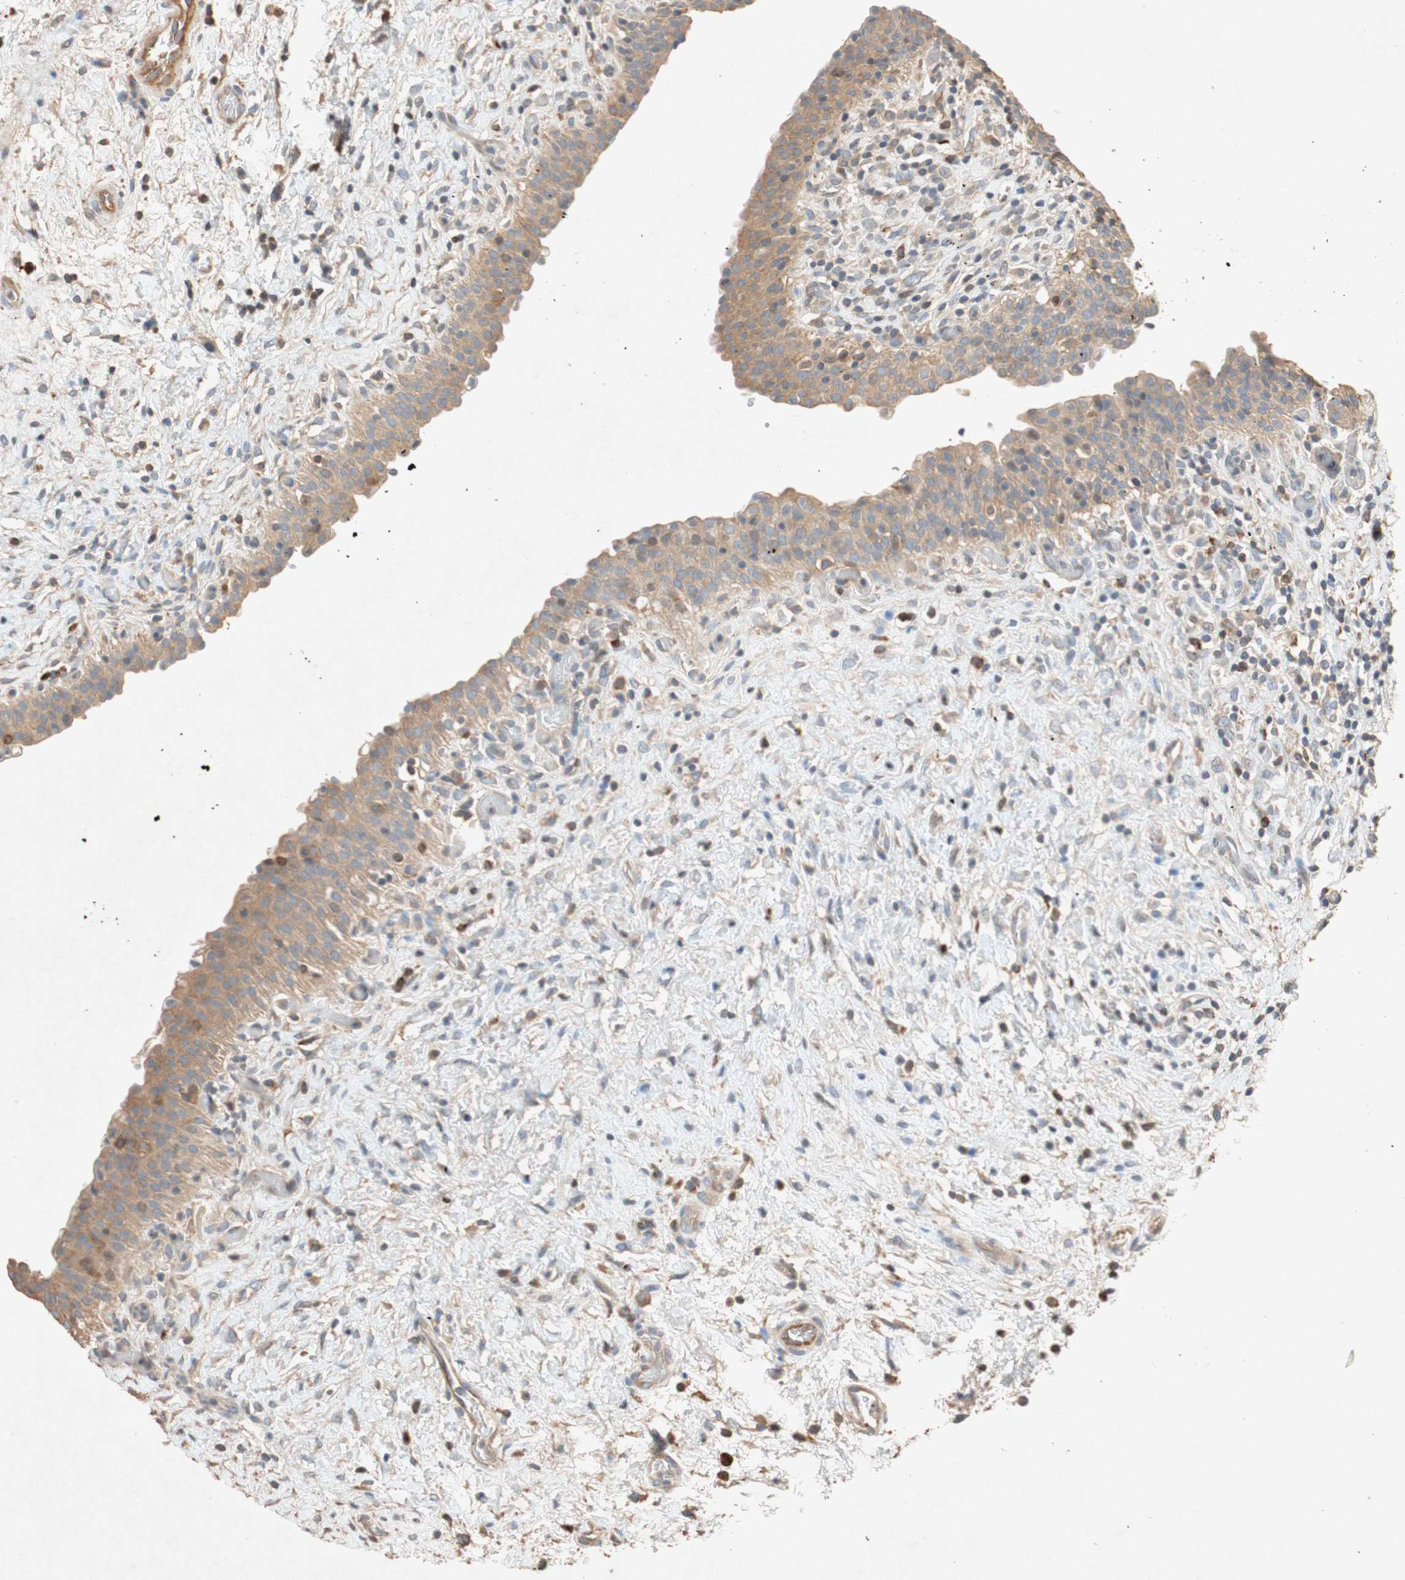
{"staining": {"intensity": "moderate", "quantity": ">75%", "location": "cytoplasmic/membranous"}, "tissue": "urinary bladder", "cell_type": "Urothelial cells", "image_type": "normal", "snomed": [{"axis": "morphology", "description": "Normal tissue, NOS"}, {"axis": "topography", "description": "Urinary bladder"}], "caption": "Immunohistochemical staining of unremarkable human urinary bladder reveals moderate cytoplasmic/membranous protein positivity in about >75% of urothelial cells.", "gene": "TUBB", "patient": {"sex": "male", "age": 51}}